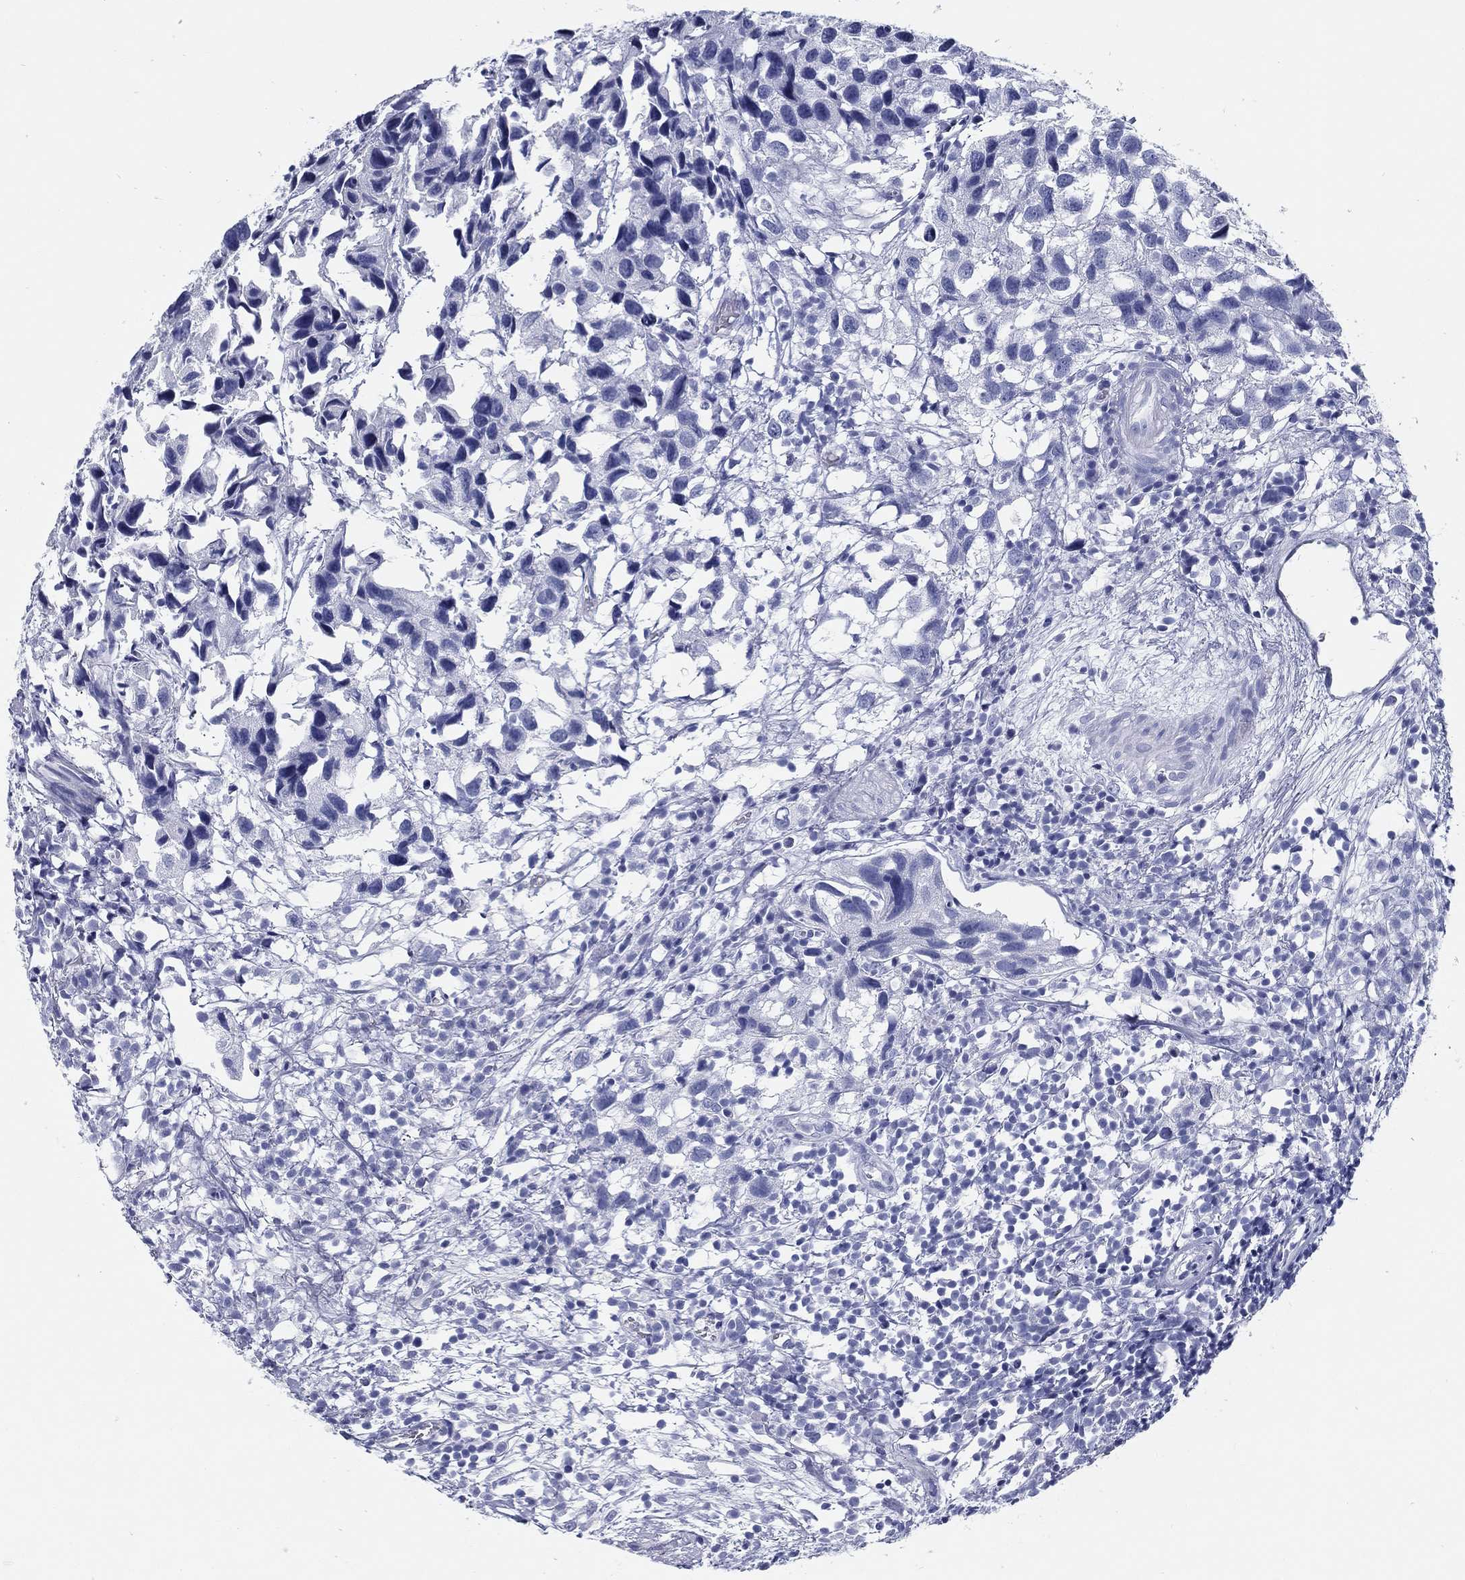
{"staining": {"intensity": "negative", "quantity": "none", "location": "none"}, "tissue": "urothelial cancer", "cell_type": "Tumor cells", "image_type": "cancer", "snomed": [{"axis": "morphology", "description": "Urothelial carcinoma, High grade"}, {"axis": "topography", "description": "Urinary bladder"}], "caption": "High power microscopy histopathology image of an immunohistochemistry (IHC) micrograph of urothelial cancer, revealing no significant expression in tumor cells. (DAB (3,3'-diaminobenzidine) IHC, high magnification).", "gene": "TMEM252", "patient": {"sex": "male", "age": 79}}